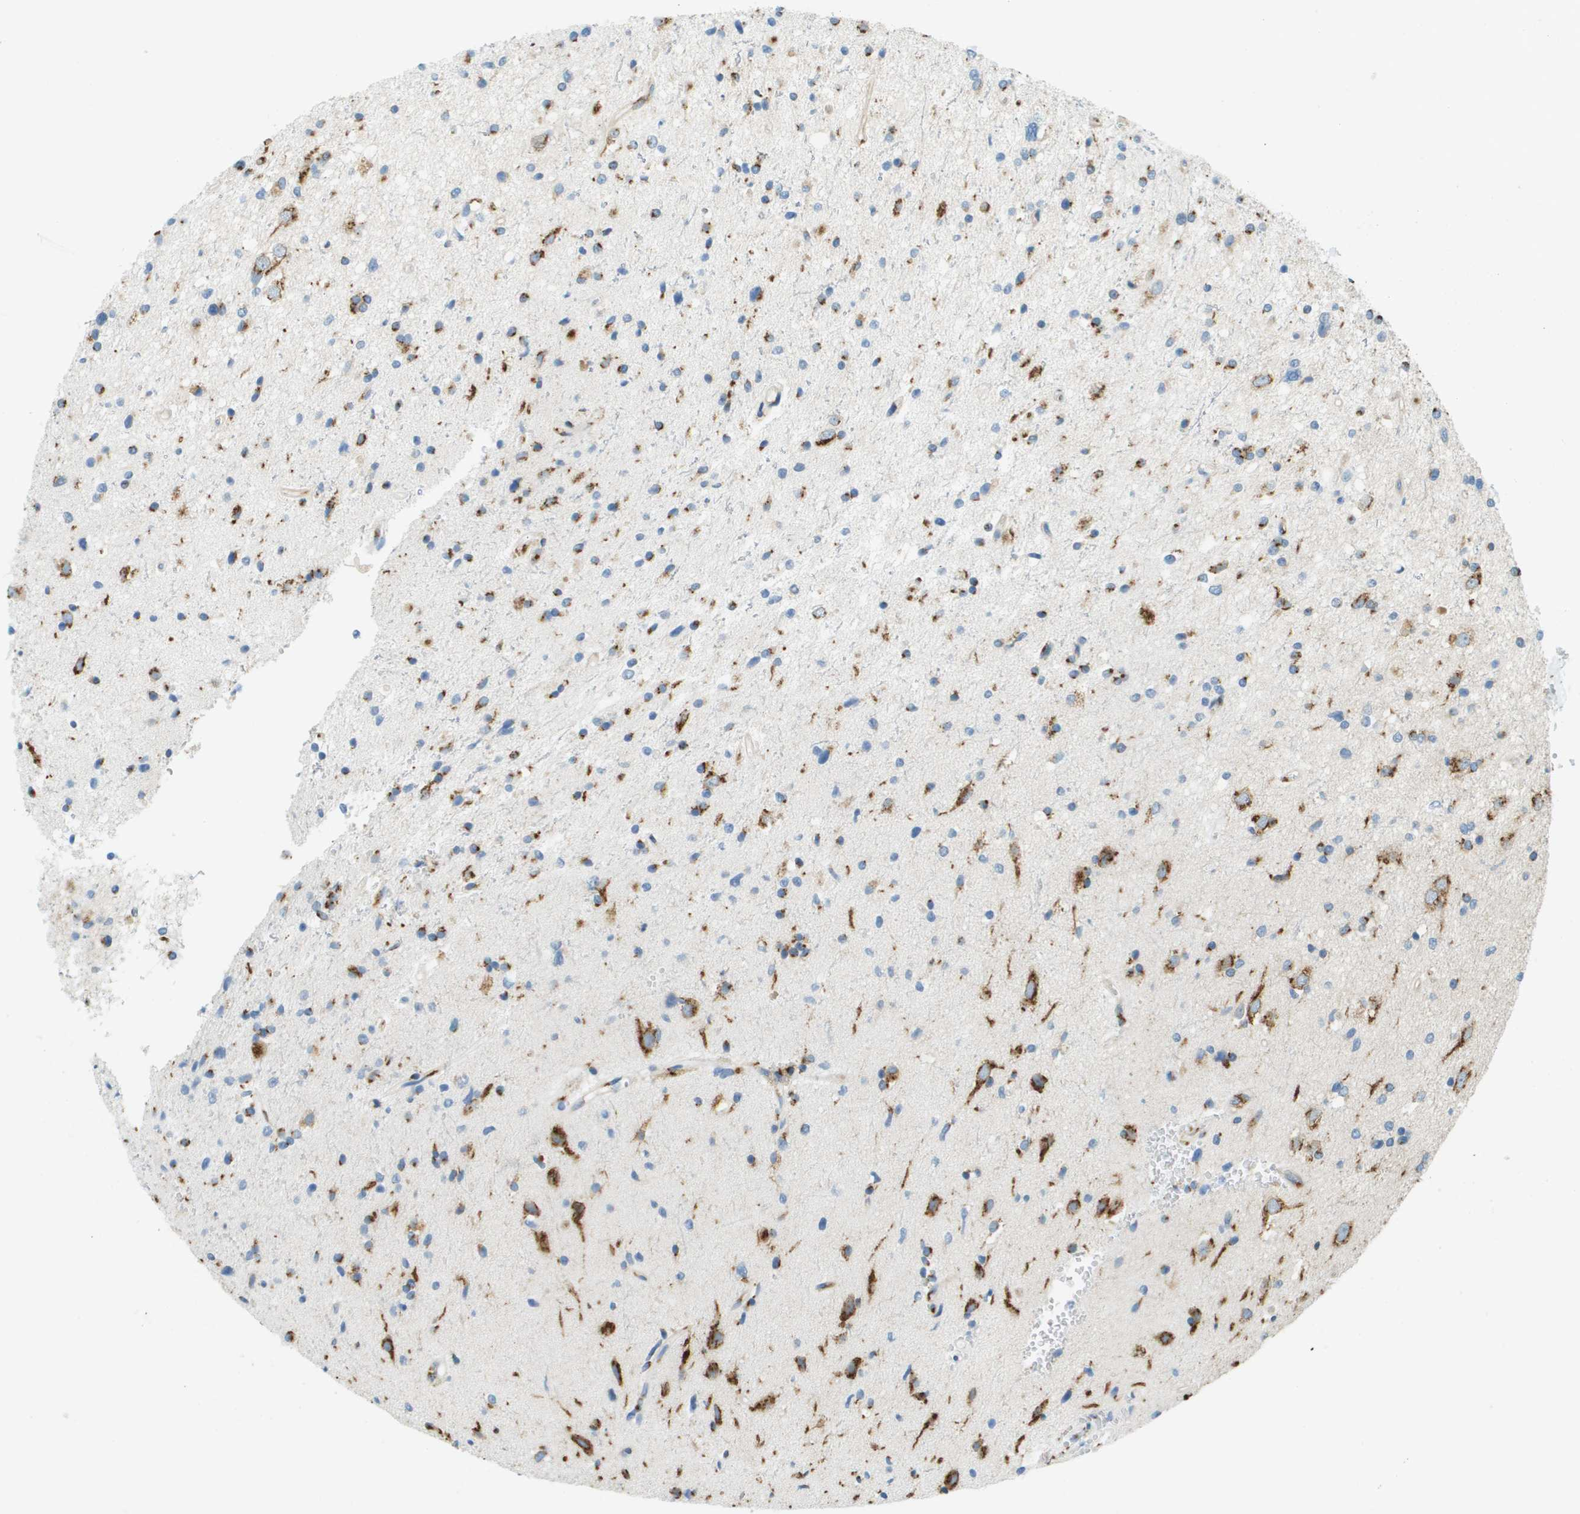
{"staining": {"intensity": "moderate", "quantity": "<25%", "location": "cytoplasmic/membranous"}, "tissue": "glioma", "cell_type": "Tumor cells", "image_type": "cancer", "snomed": [{"axis": "morphology", "description": "Glioma, malignant, High grade"}, {"axis": "topography", "description": "Brain"}], "caption": "Immunohistochemical staining of malignant glioma (high-grade) exhibits low levels of moderate cytoplasmic/membranous positivity in approximately <25% of tumor cells.", "gene": "ACBD3", "patient": {"sex": "male", "age": 33}}